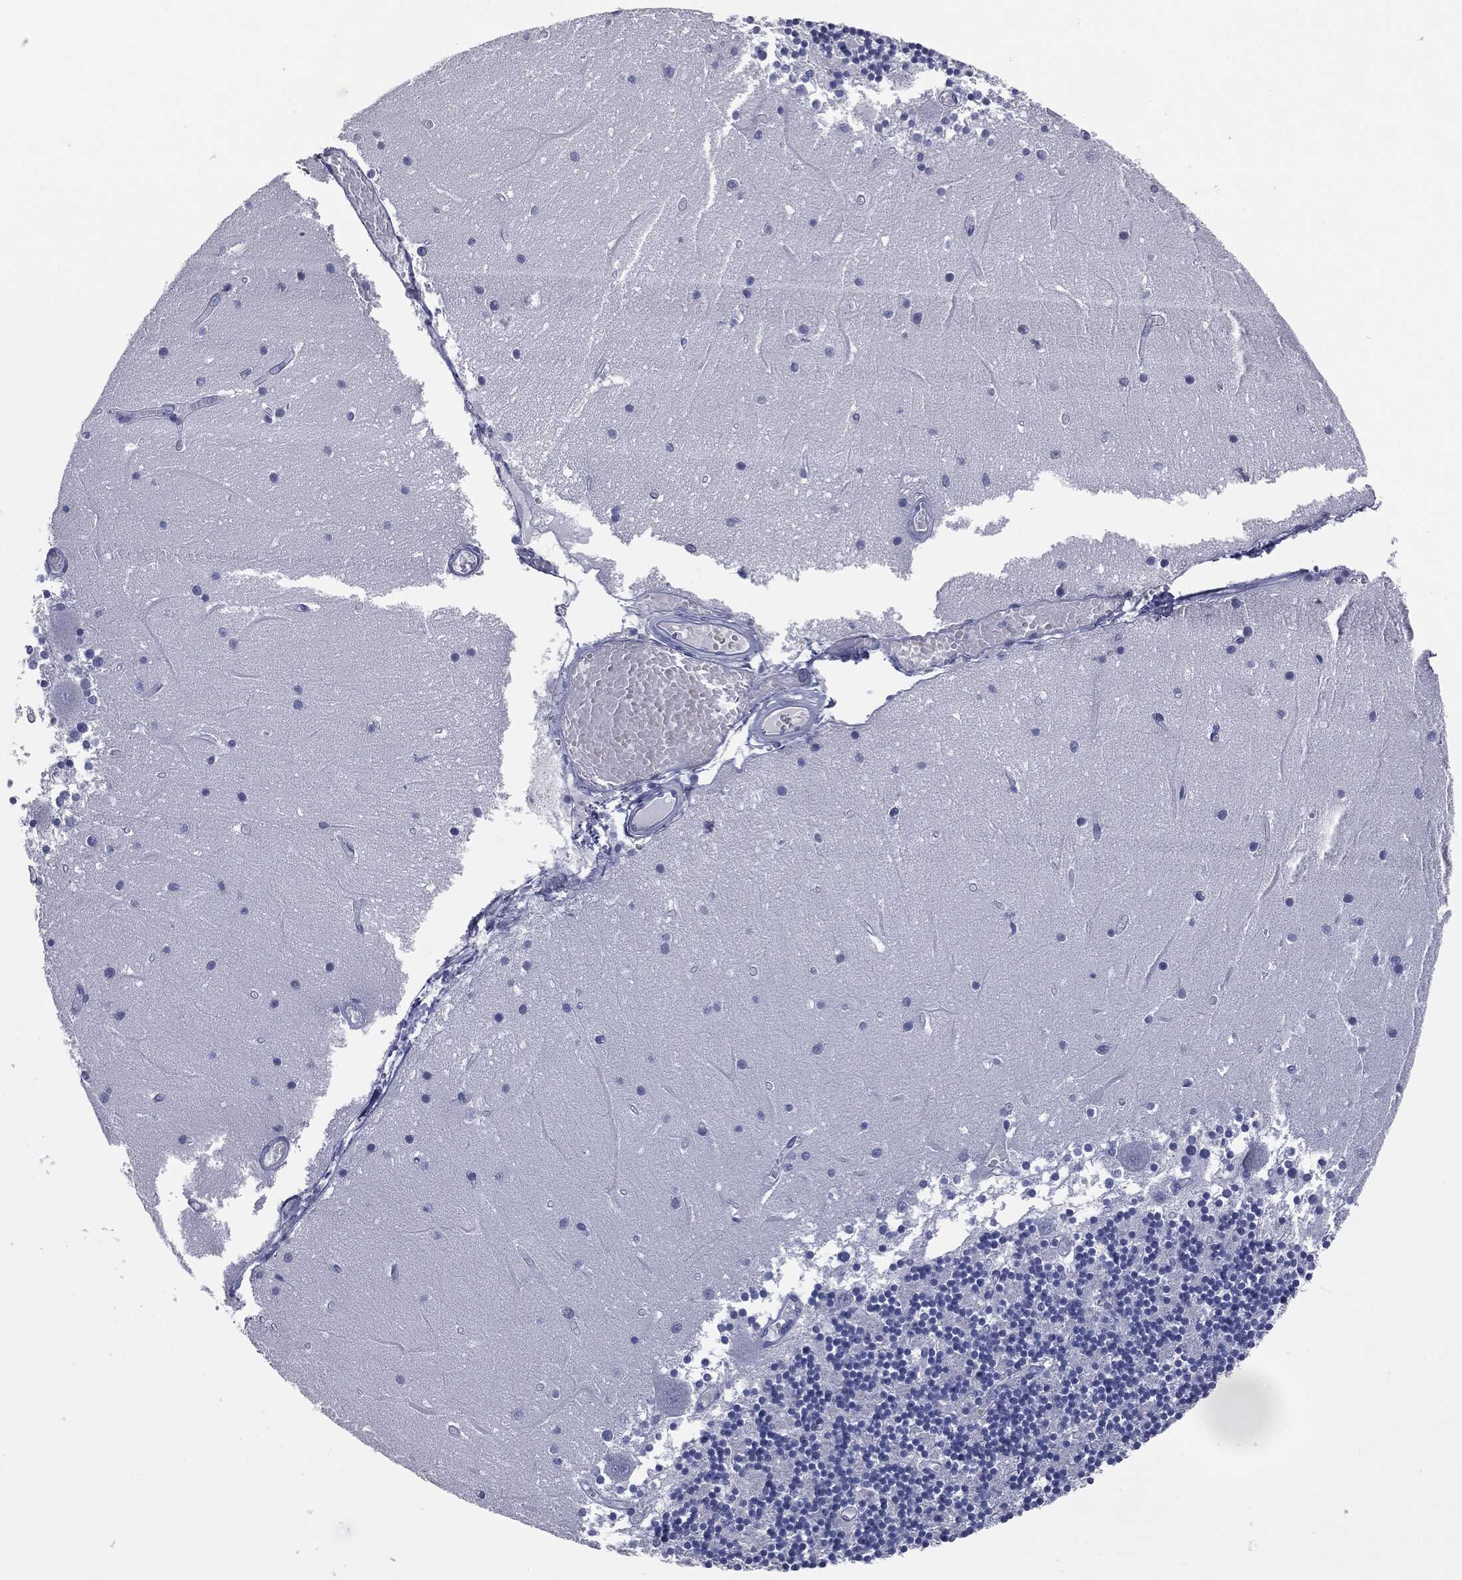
{"staining": {"intensity": "negative", "quantity": "none", "location": "none"}, "tissue": "cerebellum", "cell_type": "Cells in granular layer", "image_type": "normal", "snomed": [{"axis": "morphology", "description": "Normal tissue, NOS"}, {"axis": "topography", "description": "Cerebellum"}], "caption": "DAB immunohistochemical staining of normal human cerebellum reveals no significant staining in cells in granular layer.", "gene": "ATP2A1", "patient": {"sex": "female", "age": 28}}